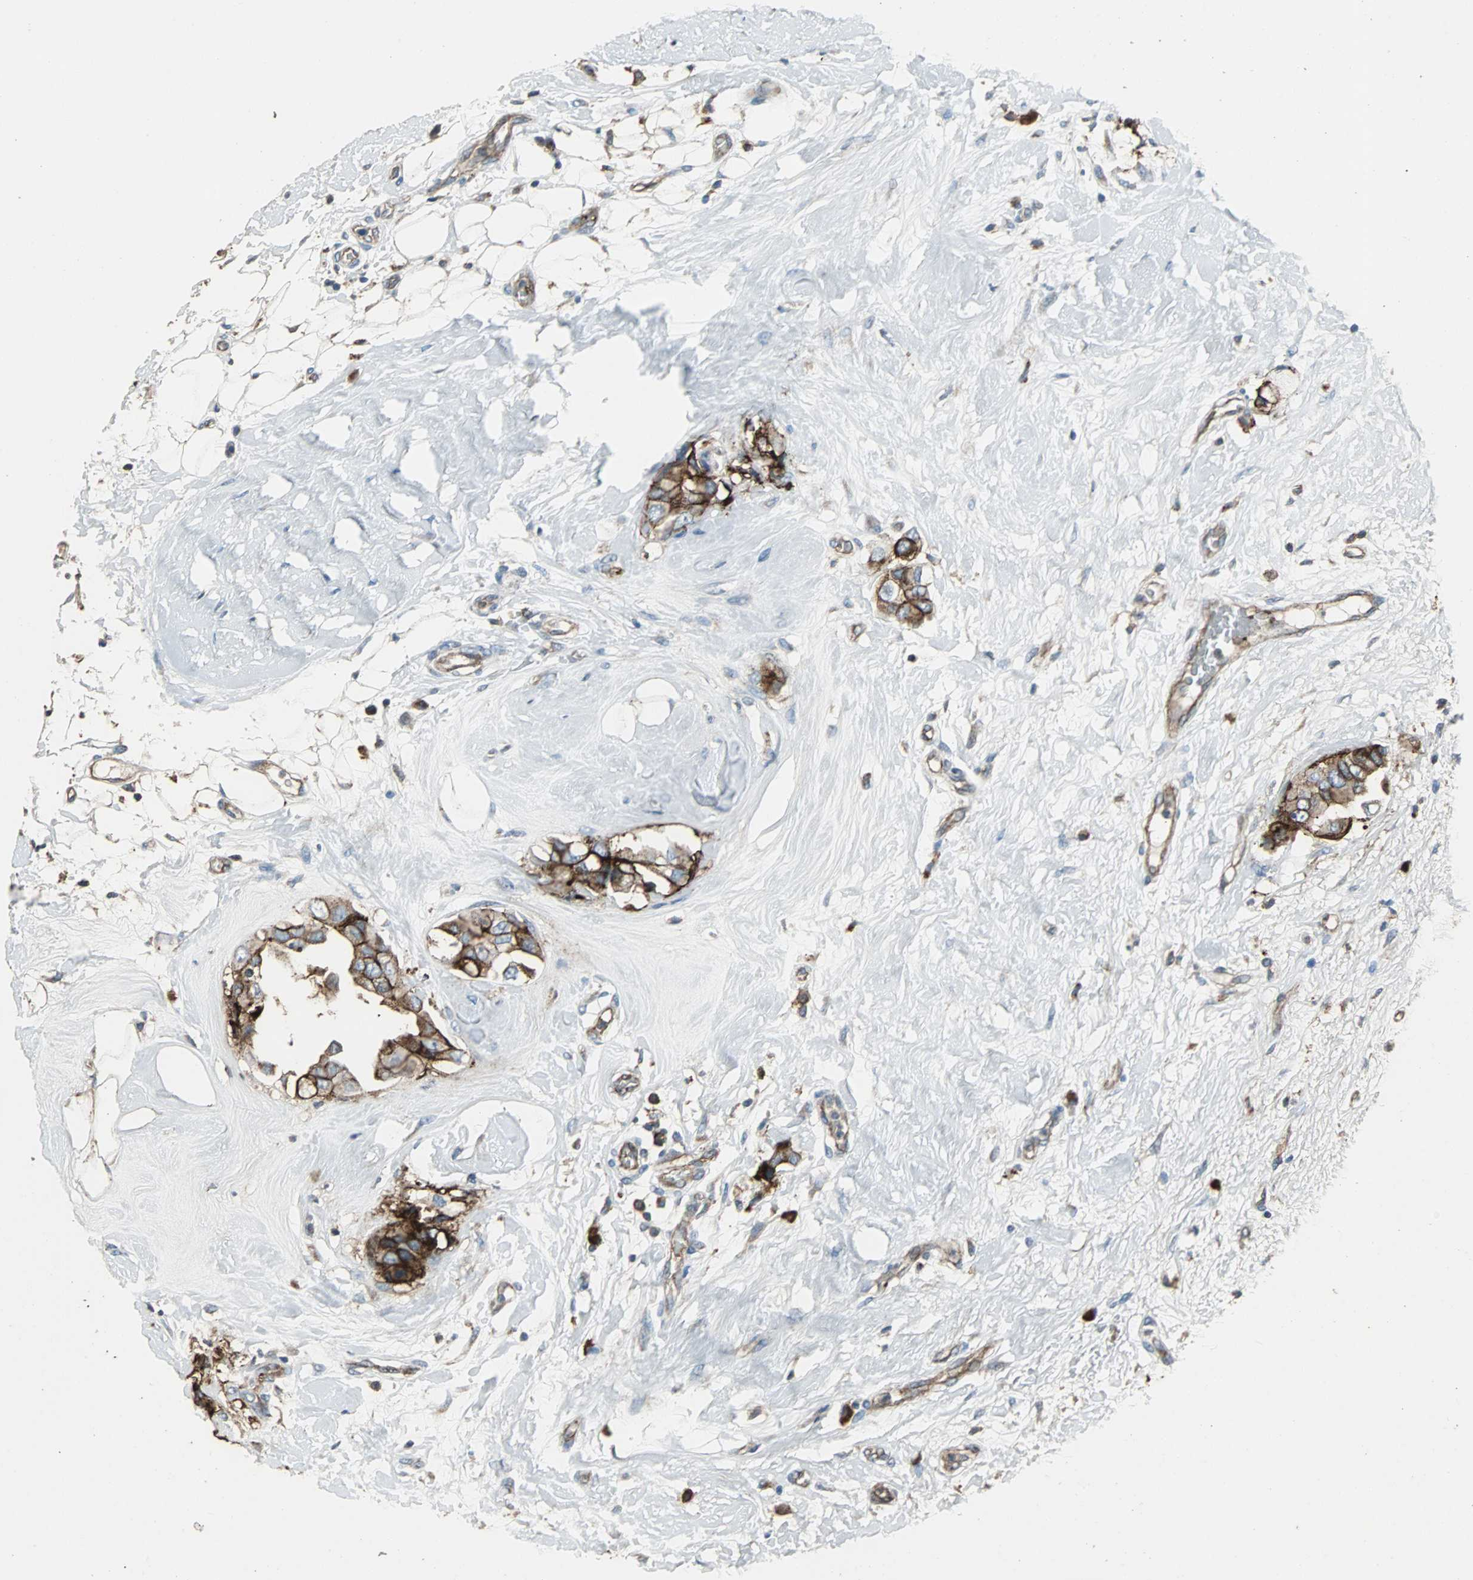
{"staining": {"intensity": "moderate", "quantity": ">75%", "location": "cytoplasmic/membranous"}, "tissue": "breast cancer", "cell_type": "Tumor cells", "image_type": "cancer", "snomed": [{"axis": "morphology", "description": "Duct carcinoma"}, {"axis": "topography", "description": "Breast"}], "caption": "A histopathology image of human breast cancer stained for a protein exhibits moderate cytoplasmic/membranous brown staining in tumor cells.", "gene": "F11R", "patient": {"sex": "female", "age": 40}}